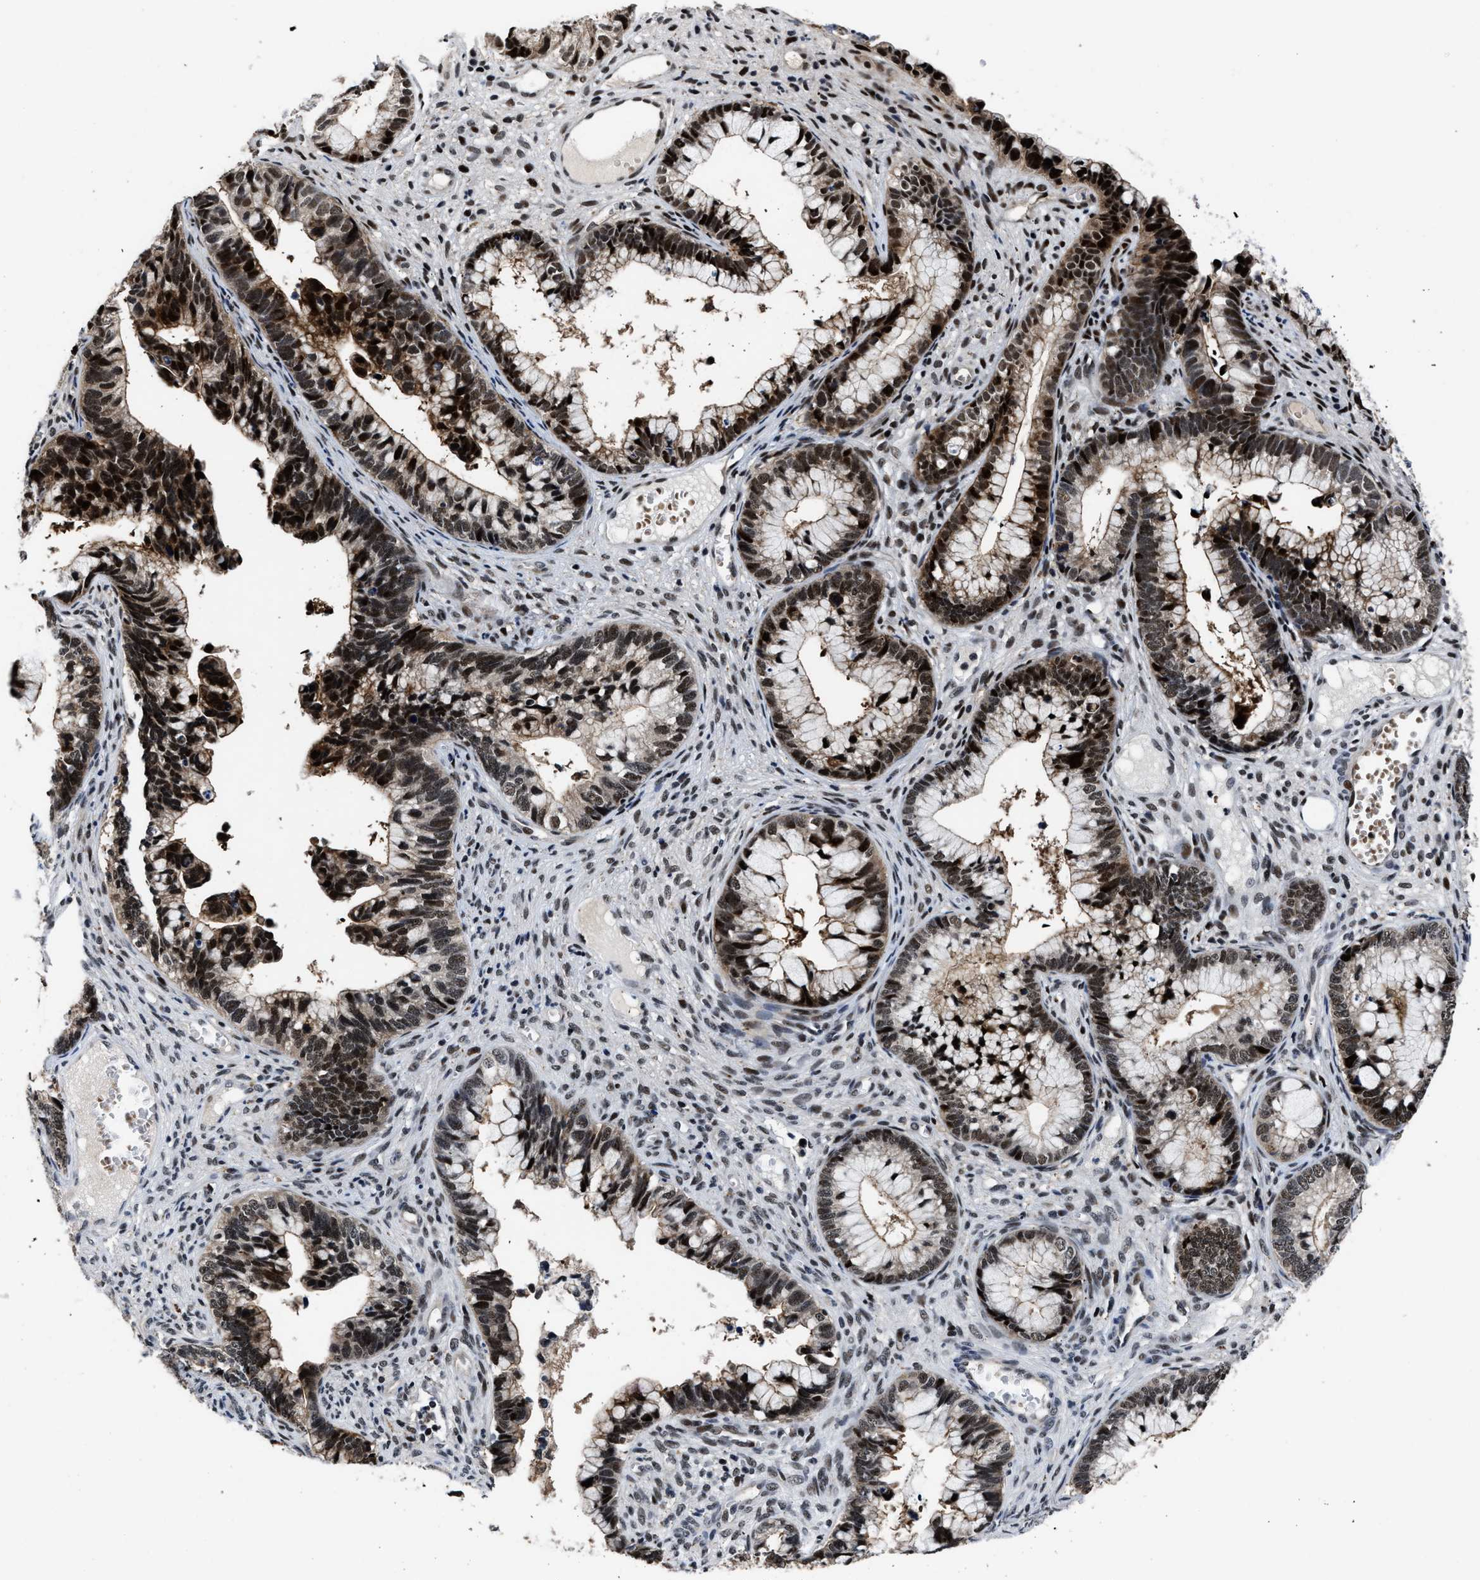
{"staining": {"intensity": "strong", "quantity": ">75%", "location": "nuclear"}, "tissue": "cervical cancer", "cell_type": "Tumor cells", "image_type": "cancer", "snomed": [{"axis": "morphology", "description": "Adenocarcinoma, NOS"}, {"axis": "topography", "description": "Cervix"}], "caption": "Approximately >75% of tumor cells in human cervical cancer (adenocarcinoma) demonstrate strong nuclear protein expression as visualized by brown immunohistochemical staining.", "gene": "ZNF233", "patient": {"sex": "female", "age": 44}}